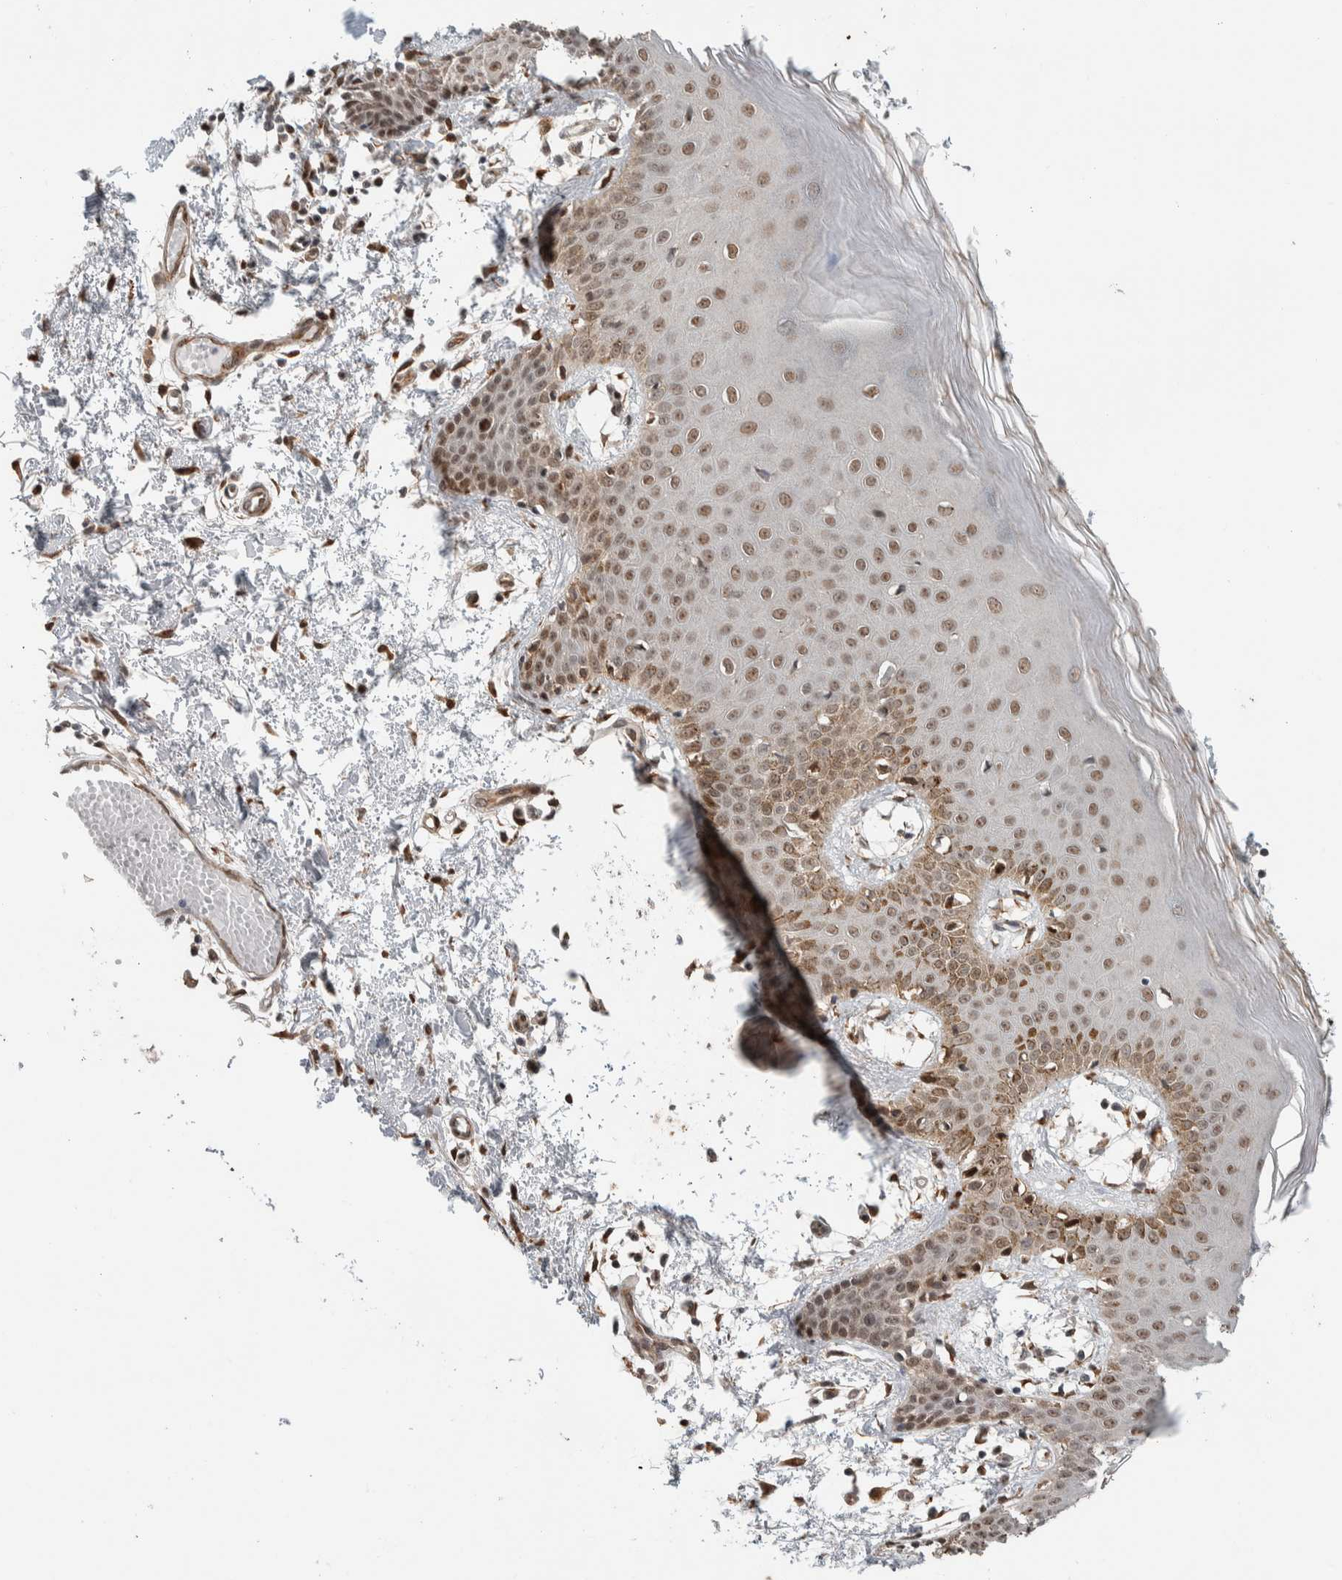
{"staining": {"intensity": "moderate", "quantity": ">75%", "location": "cytoplasmic/membranous,nuclear"}, "tissue": "skin", "cell_type": "Fibroblasts", "image_type": "normal", "snomed": [{"axis": "morphology", "description": "Normal tissue, NOS"}, {"axis": "topography", "description": "Skin"}], "caption": "The immunohistochemical stain shows moderate cytoplasmic/membranous,nuclear positivity in fibroblasts of normal skin.", "gene": "TNRC18", "patient": {"sex": "male", "age": 53}}